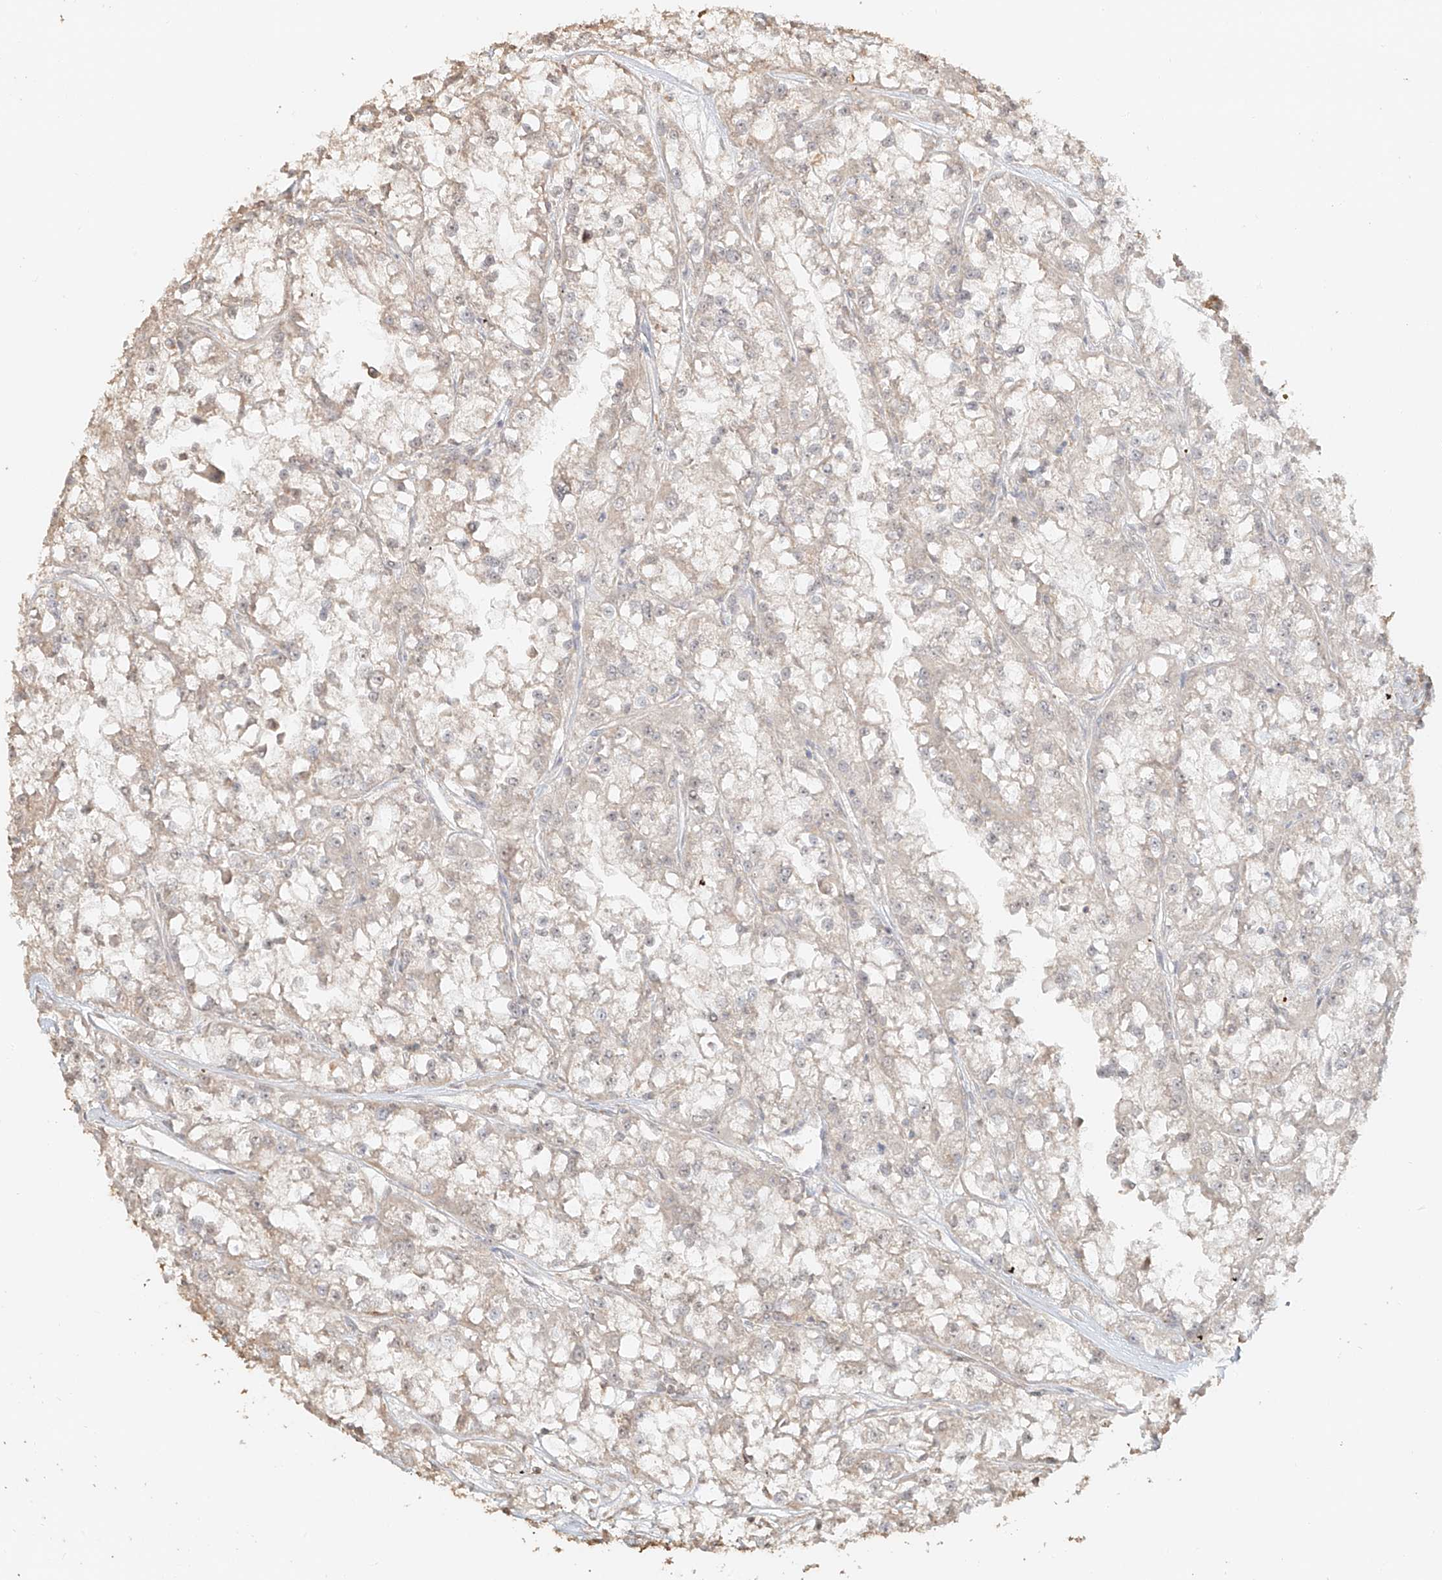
{"staining": {"intensity": "weak", "quantity": "<25%", "location": "cytoplasmic/membranous"}, "tissue": "renal cancer", "cell_type": "Tumor cells", "image_type": "cancer", "snomed": [{"axis": "morphology", "description": "Adenocarcinoma, NOS"}, {"axis": "topography", "description": "Kidney"}], "caption": "Adenocarcinoma (renal) stained for a protein using IHC demonstrates no positivity tumor cells.", "gene": "NPHS1", "patient": {"sex": "female", "age": 52}}